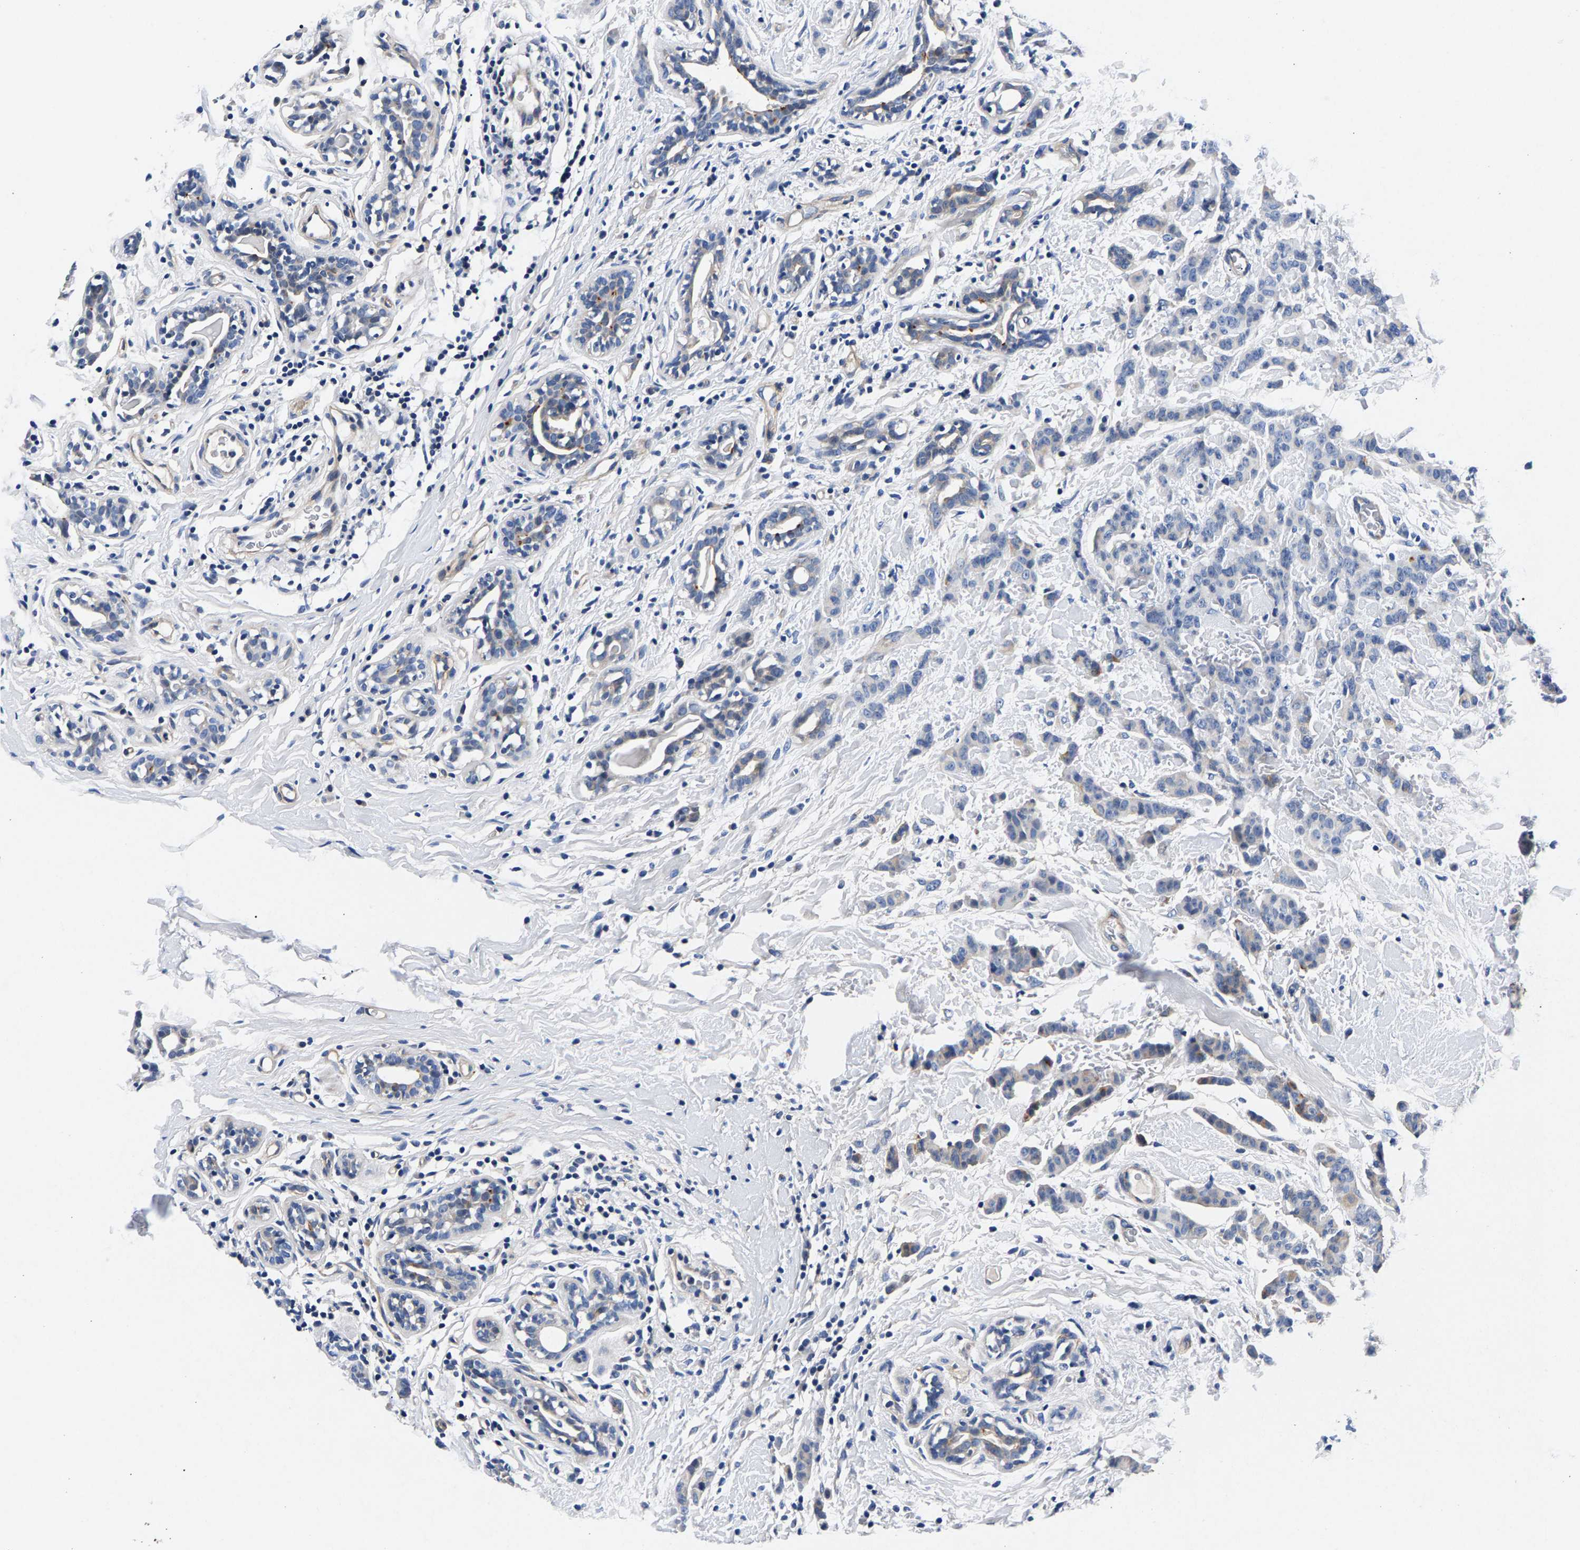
{"staining": {"intensity": "weak", "quantity": "<25%", "location": "cytoplasmic/membranous"}, "tissue": "breast cancer", "cell_type": "Tumor cells", "image_type": "cancer", "snomed": [{"axis": "morphology", "description": "Normal tissue, NOS"}, {"axis": "morphology", "description": "Duct carcinoma"}, {"axis": "topography", "description": "Breast"}], "caption": "IHC of breast cancer exhibits no positivity in tumor cells.", "gene": "P2RY4", "patient": {"sex": "female", "age": 40}}